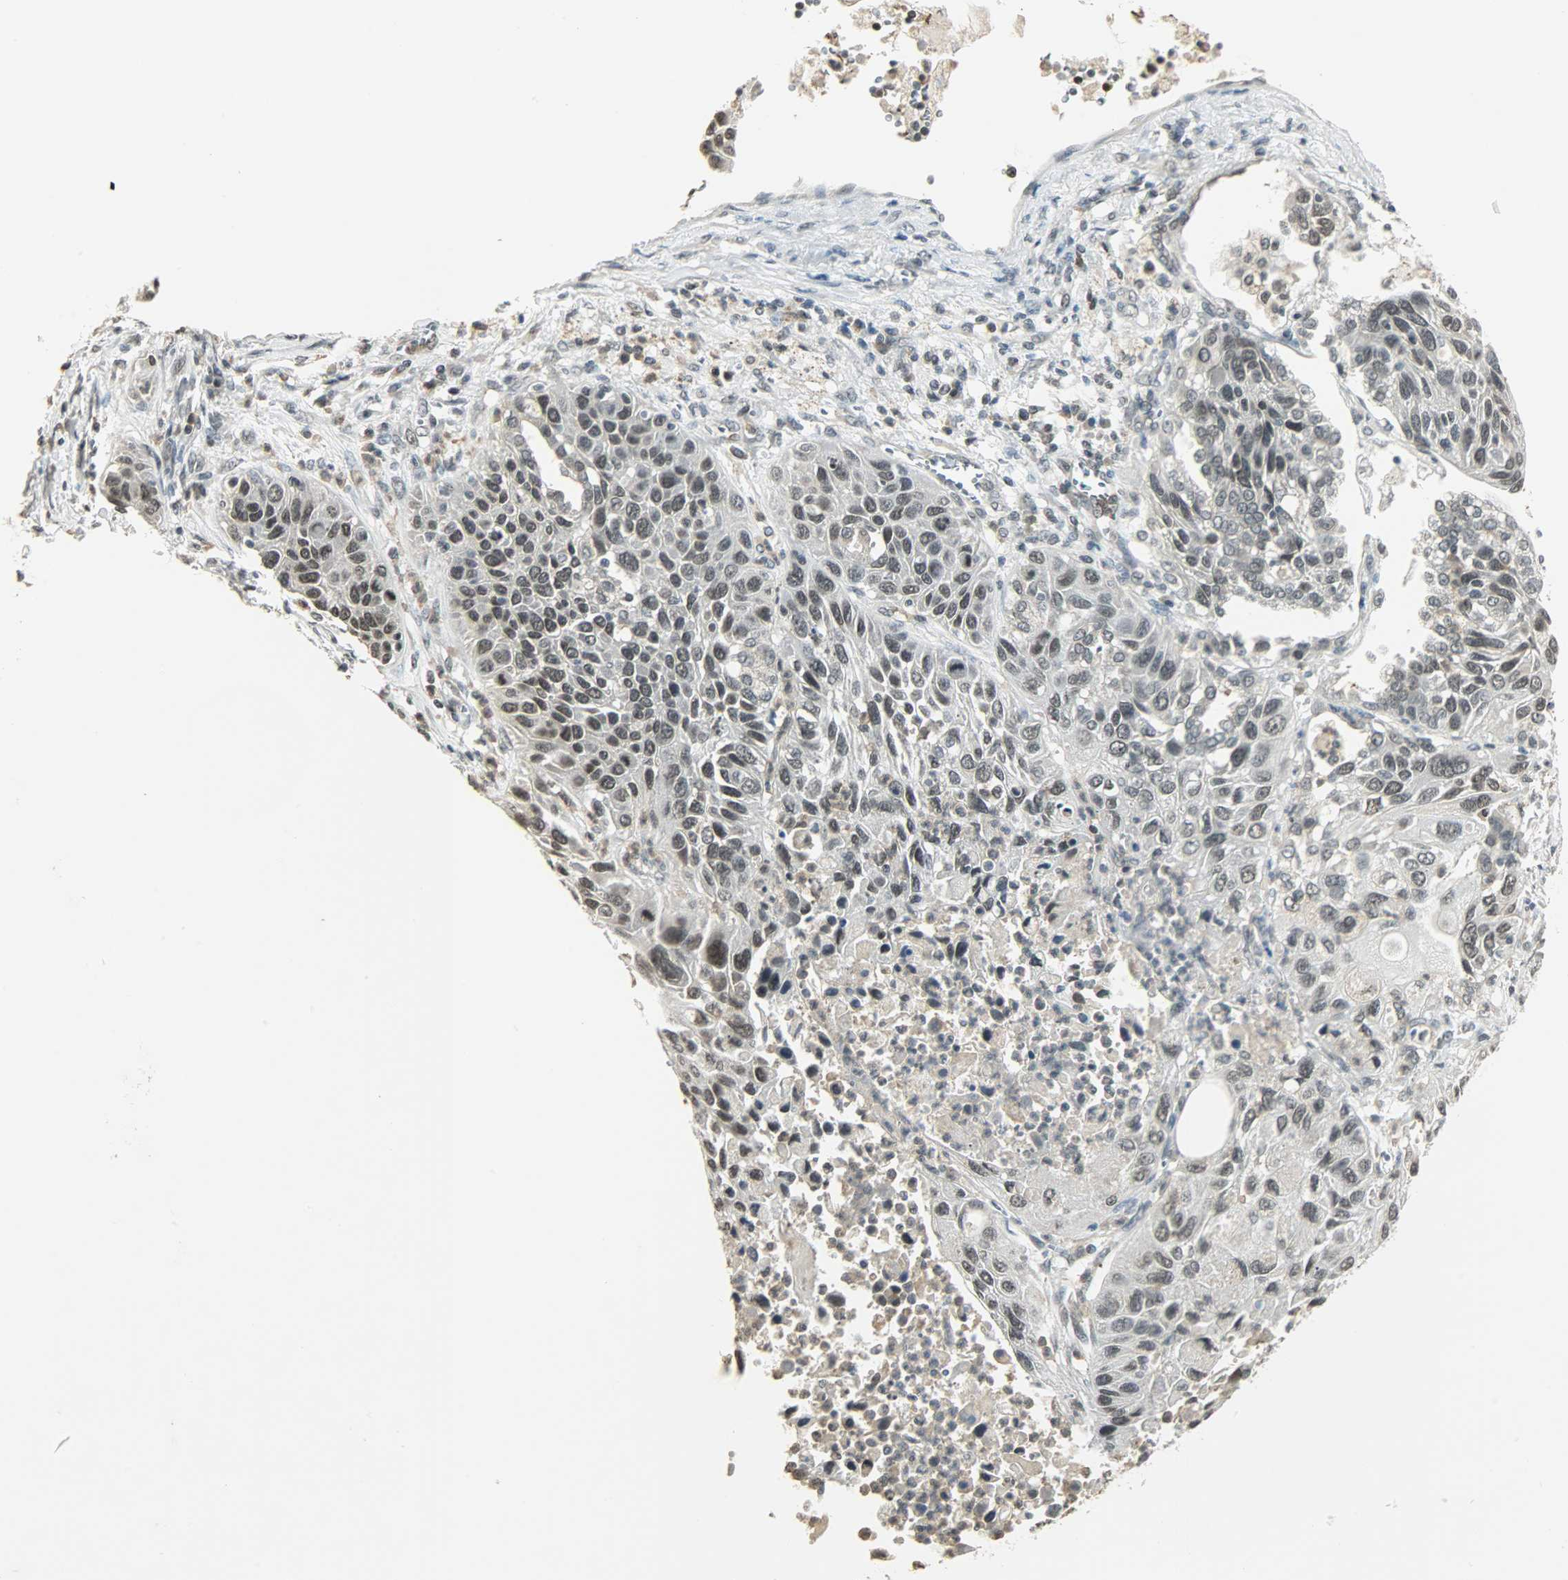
{"staining": {"intensity": "weak", "quantity": "<25%", "location": "nuclear"}, "tissue": "lung cancer", "cell_type": "Tumor cells", "image_type": "cancer", "snomed": [{"axis": "morphology", "description": "Squamous cell carcinoma, NOS"}, {"axis": "topography", "description": "Lung"}], "caption": "A micrograph of human lung cancer is negative for staining in tumor cells.", "gene": "SMARCA5", "patient": {"sex": "female", "age": 76}}